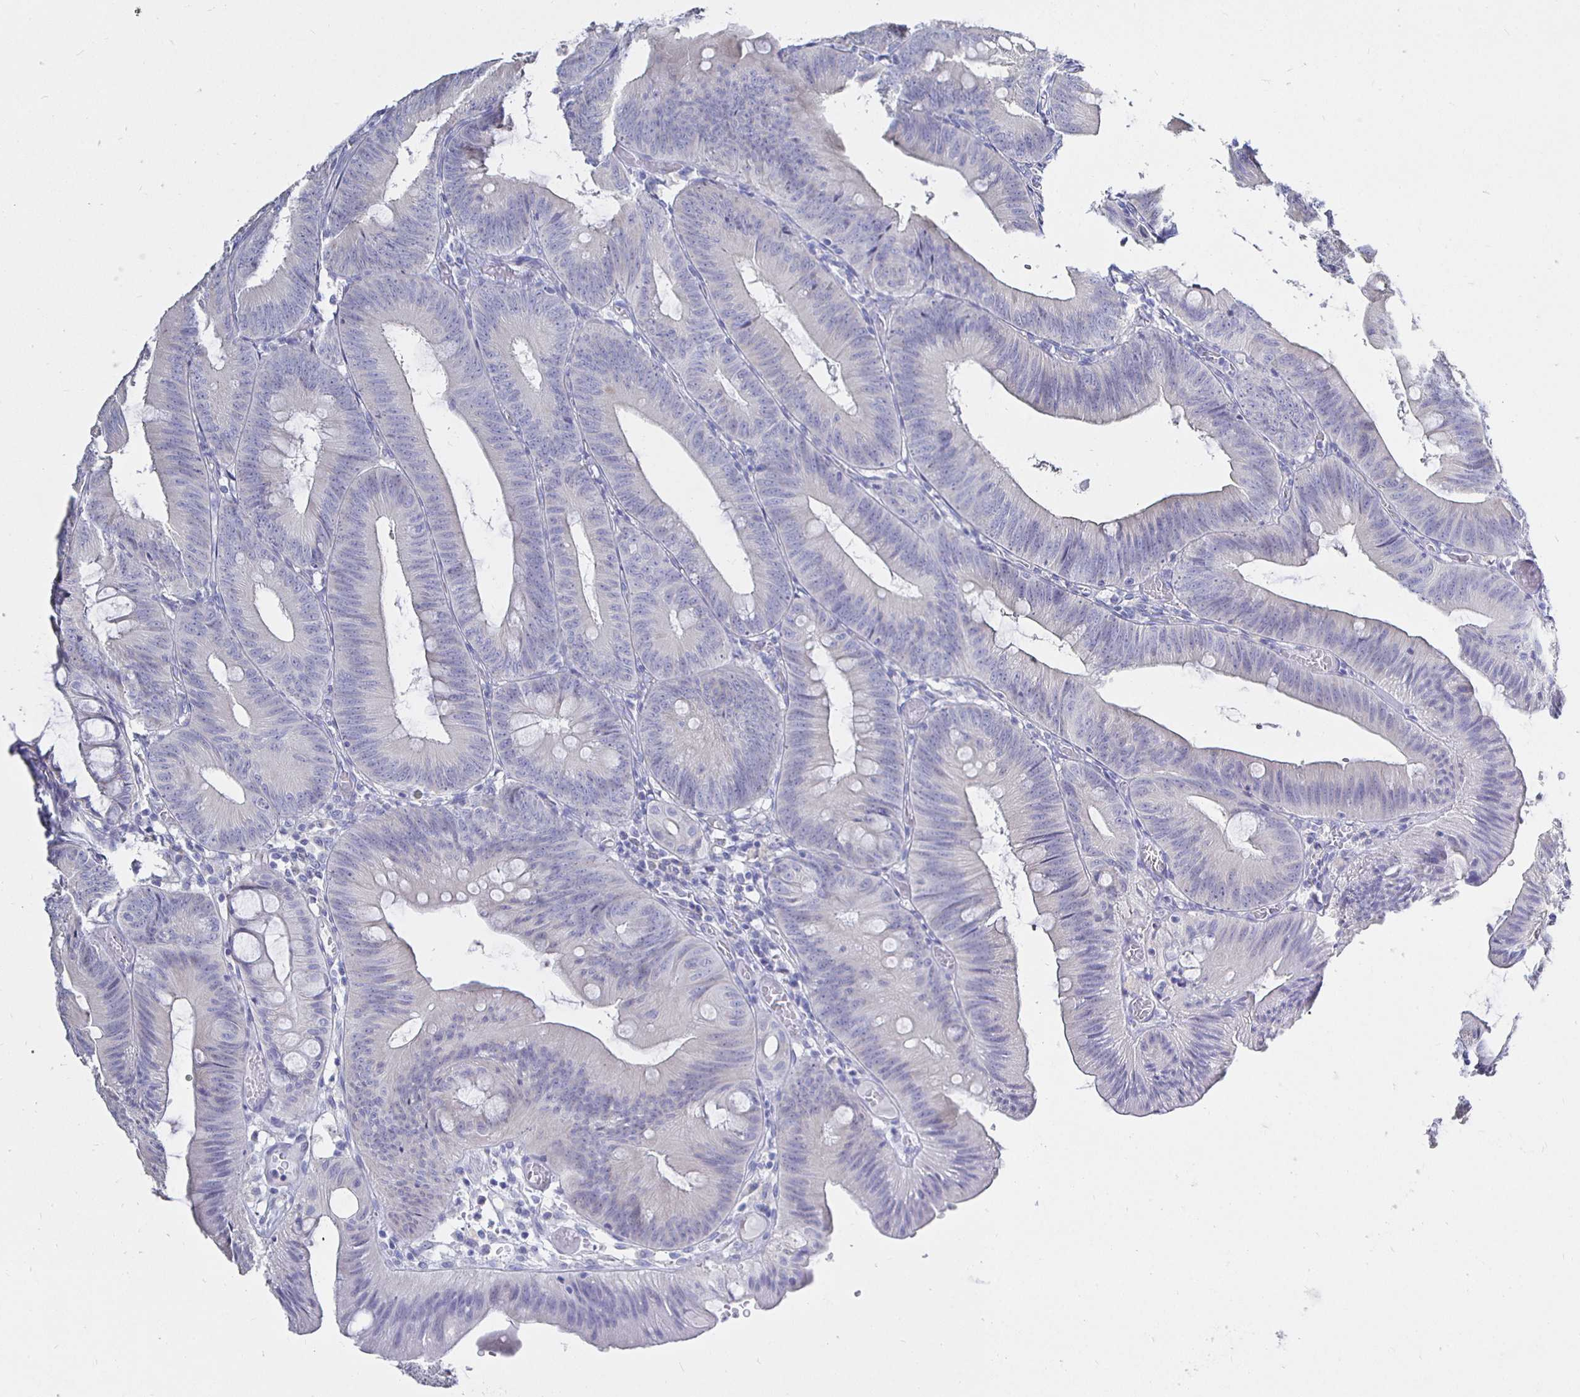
{"staining": {"intensity": "negative", "quantity": "none", "location": "none"}, "tissue": "colorectal cancer", "cell_type": "Tumor cells", "image_type": "cancer", "snomed": [{"axis": "morphology", "description": "Adenocarcinoma, NOS"}, {"axis": "topography", "description": "Colon"}], "caption": "Immunohistochemistry (IHC) histopathology image of human colorectal cancer stained for a protein (brown), which displays no staining in tumor cells.", "gene": "UMOD", "patient": {"sex": "male", "age": 84}}